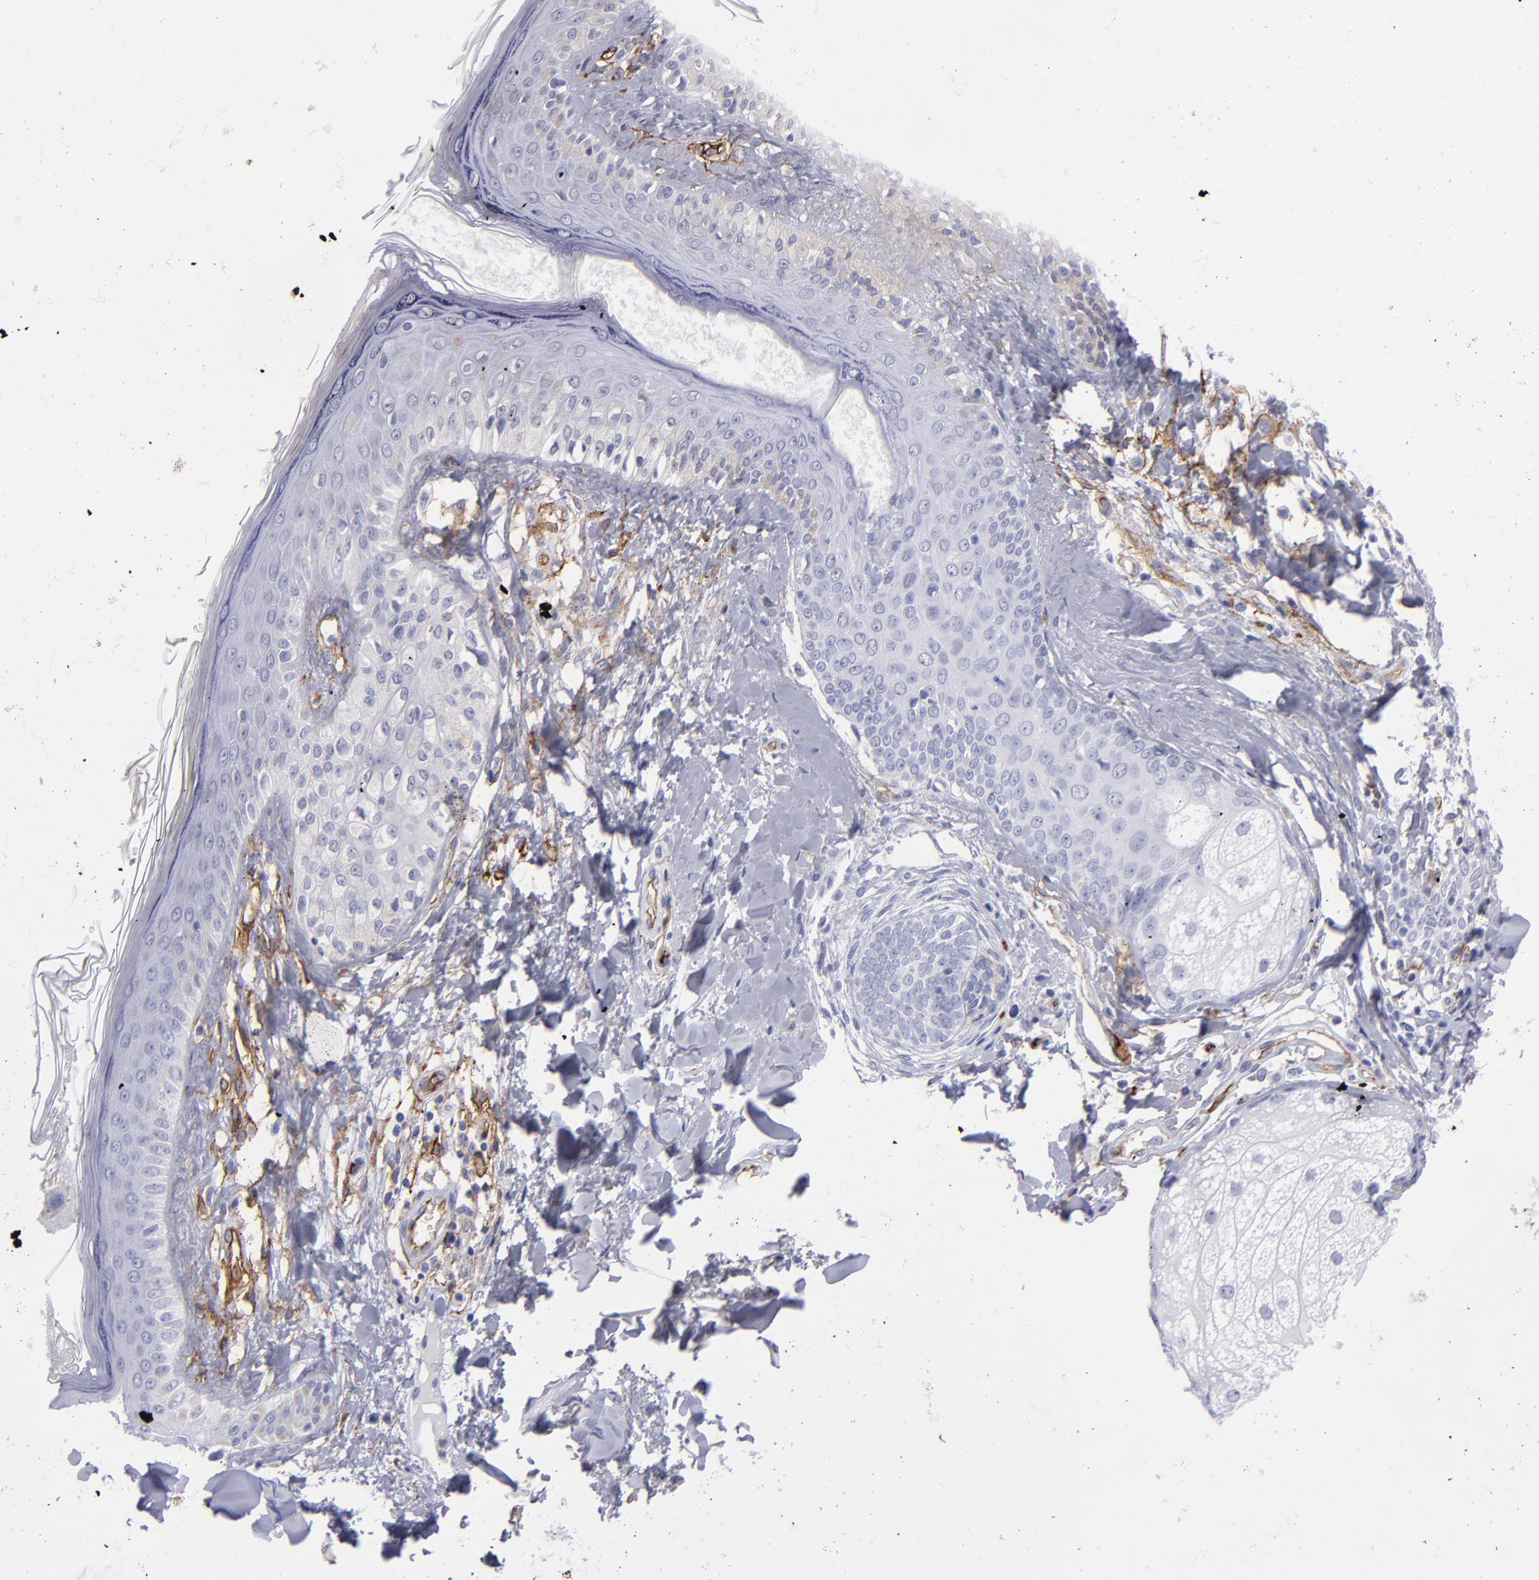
{"staining": {"intensity": "negative", "quantity": "none", "location": "none"}, "tissue": "melanoma", "cell_type": "Tumor cells", "image_type": "cancer", "snomed": [{"axis": "morphology", "description": "Malignant melanoma, NOS"}, {"axis": "topography", "description": "Skin"}], "caption": "Tumor cells show no significant staining in melanoma.", "gene": "ACE", "patient": {"sex": "female", "age": 82}}